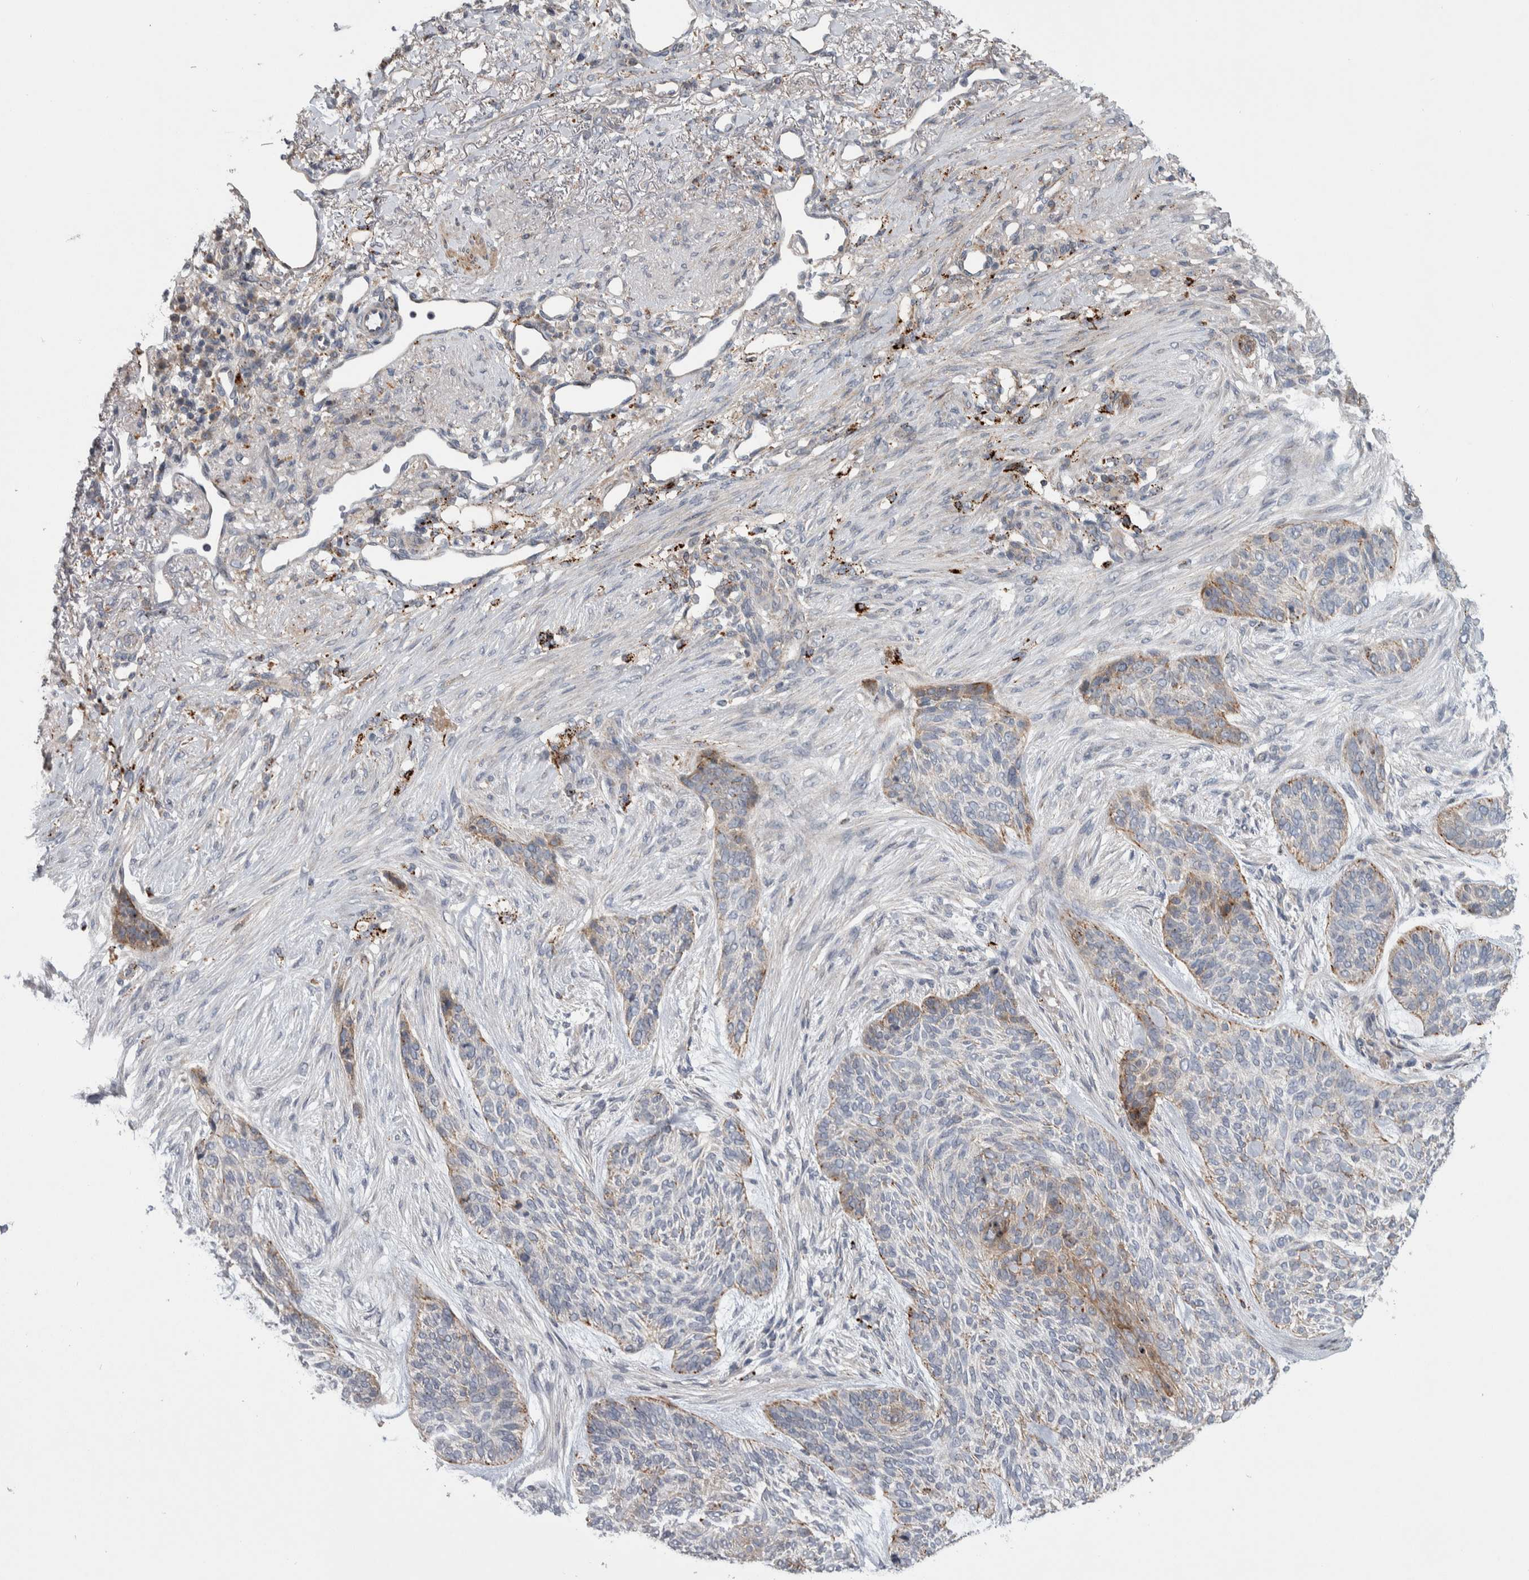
{"staining": {"intensity": "moderate", "quantity": "<25%", "location": "cytoplasmic/membranous"}, "tissue": "skin cancer", "cell_type": "Tumor cells", "image_type": "cancer", "snomed": [{"axis": "morphology", "description": "Basal cell carcinoma"}, {"axis": "topography", "description": "Skin"}], "caption": "Immunohistochemical staining of human skin cancer (basal cell carcinoma) displays low levels of moderate cytoplasmic/membranous protein staining in approximately <25% of tumor cells.", "gene": "FAM83G", "patient": {"sex": "male", "age": 55}}